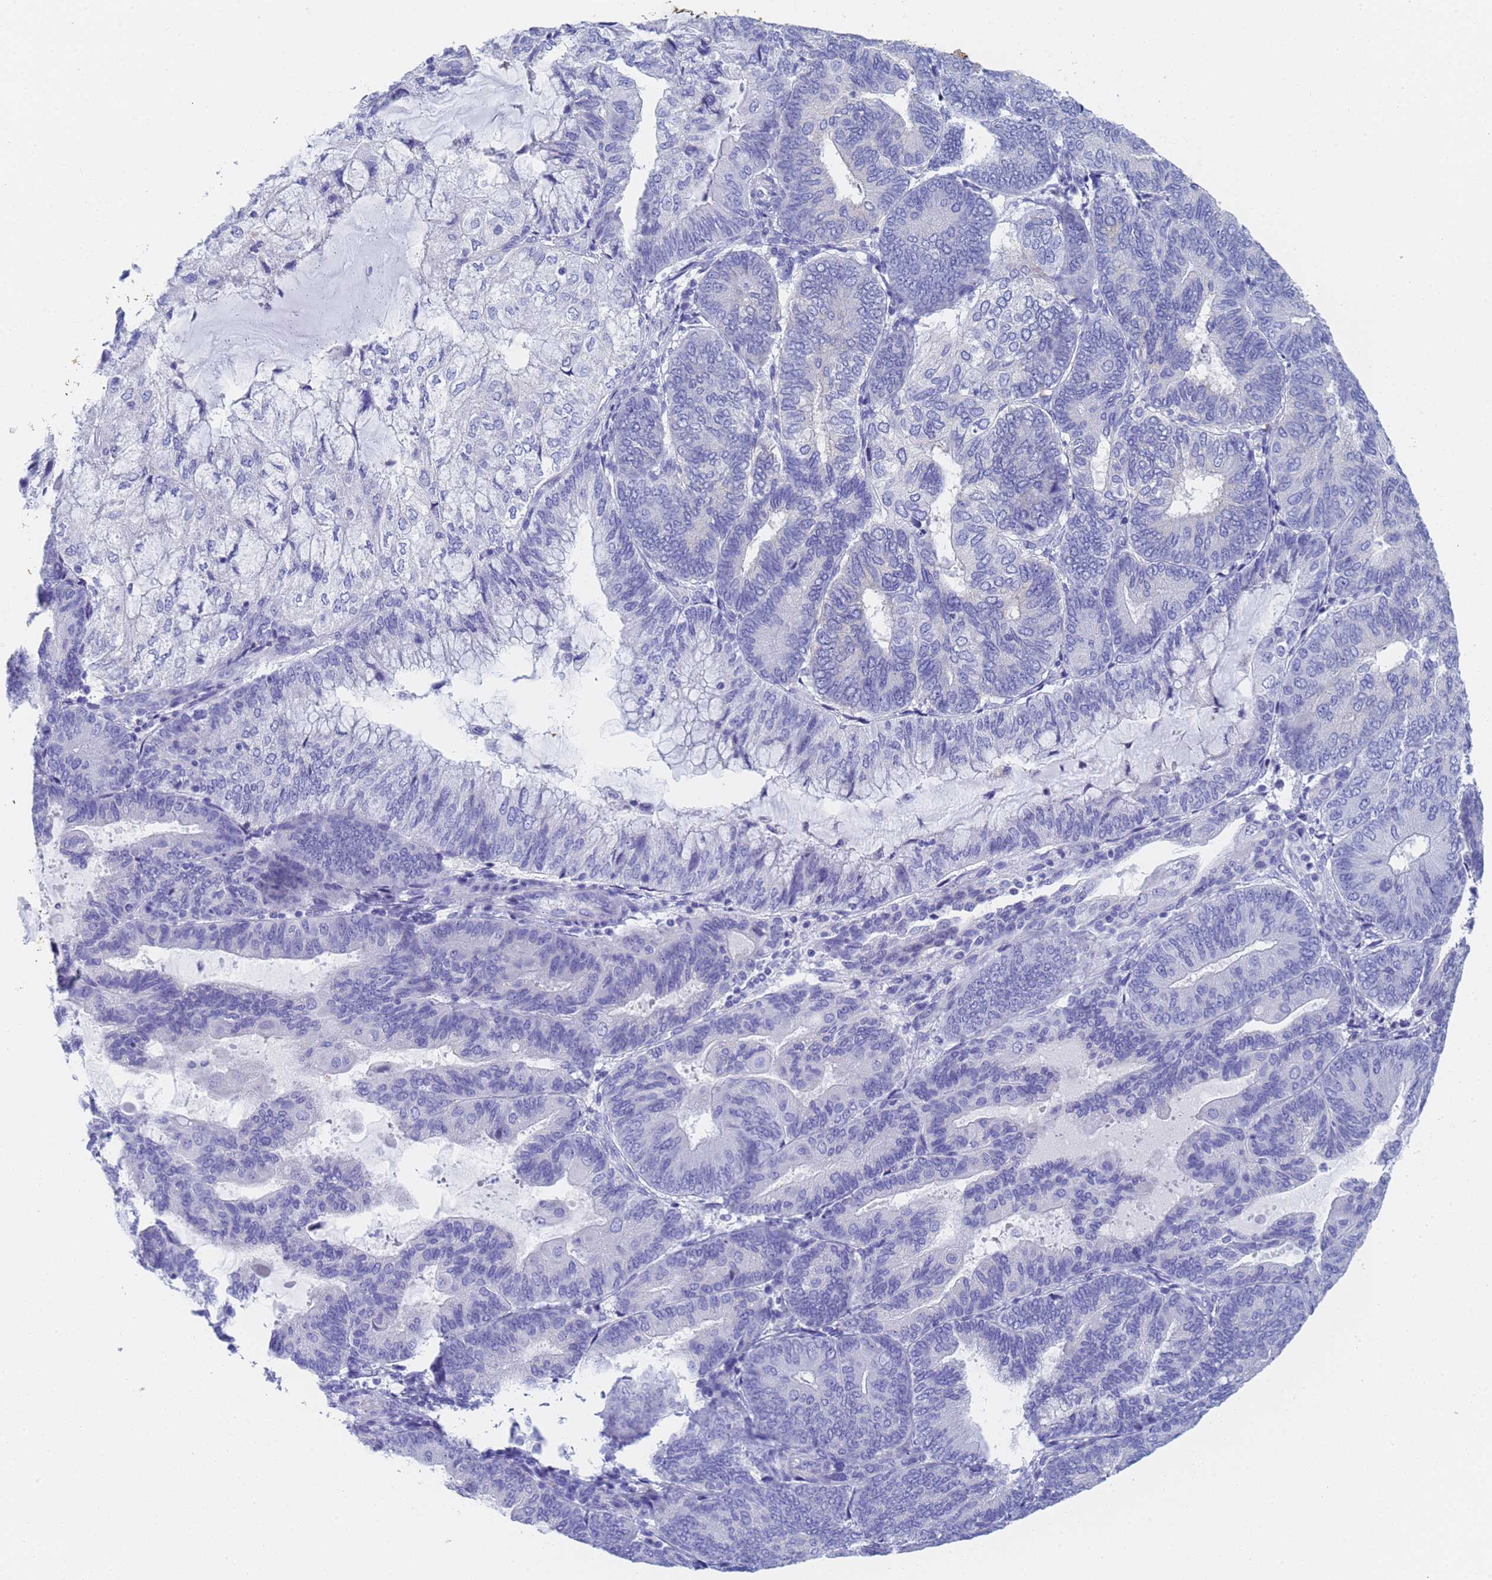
{"staining": {"intensity": "negative", "quantity": "none", "location": "none"}, "tissue": "endometrial cancer", "cell_type": "Tumor cells", "image_type": "cancer", "snomed": [{"axis": "morphology", "description": "Adenocarcinoma, NOS"}, {"axis": "topography", "description": "Endometrium"}], "caption": "Image shows no significant protein expression in tumor cells of endometrial cancer.", "gene": "STATH", "patient": {"sex": "female", "age": 81}}